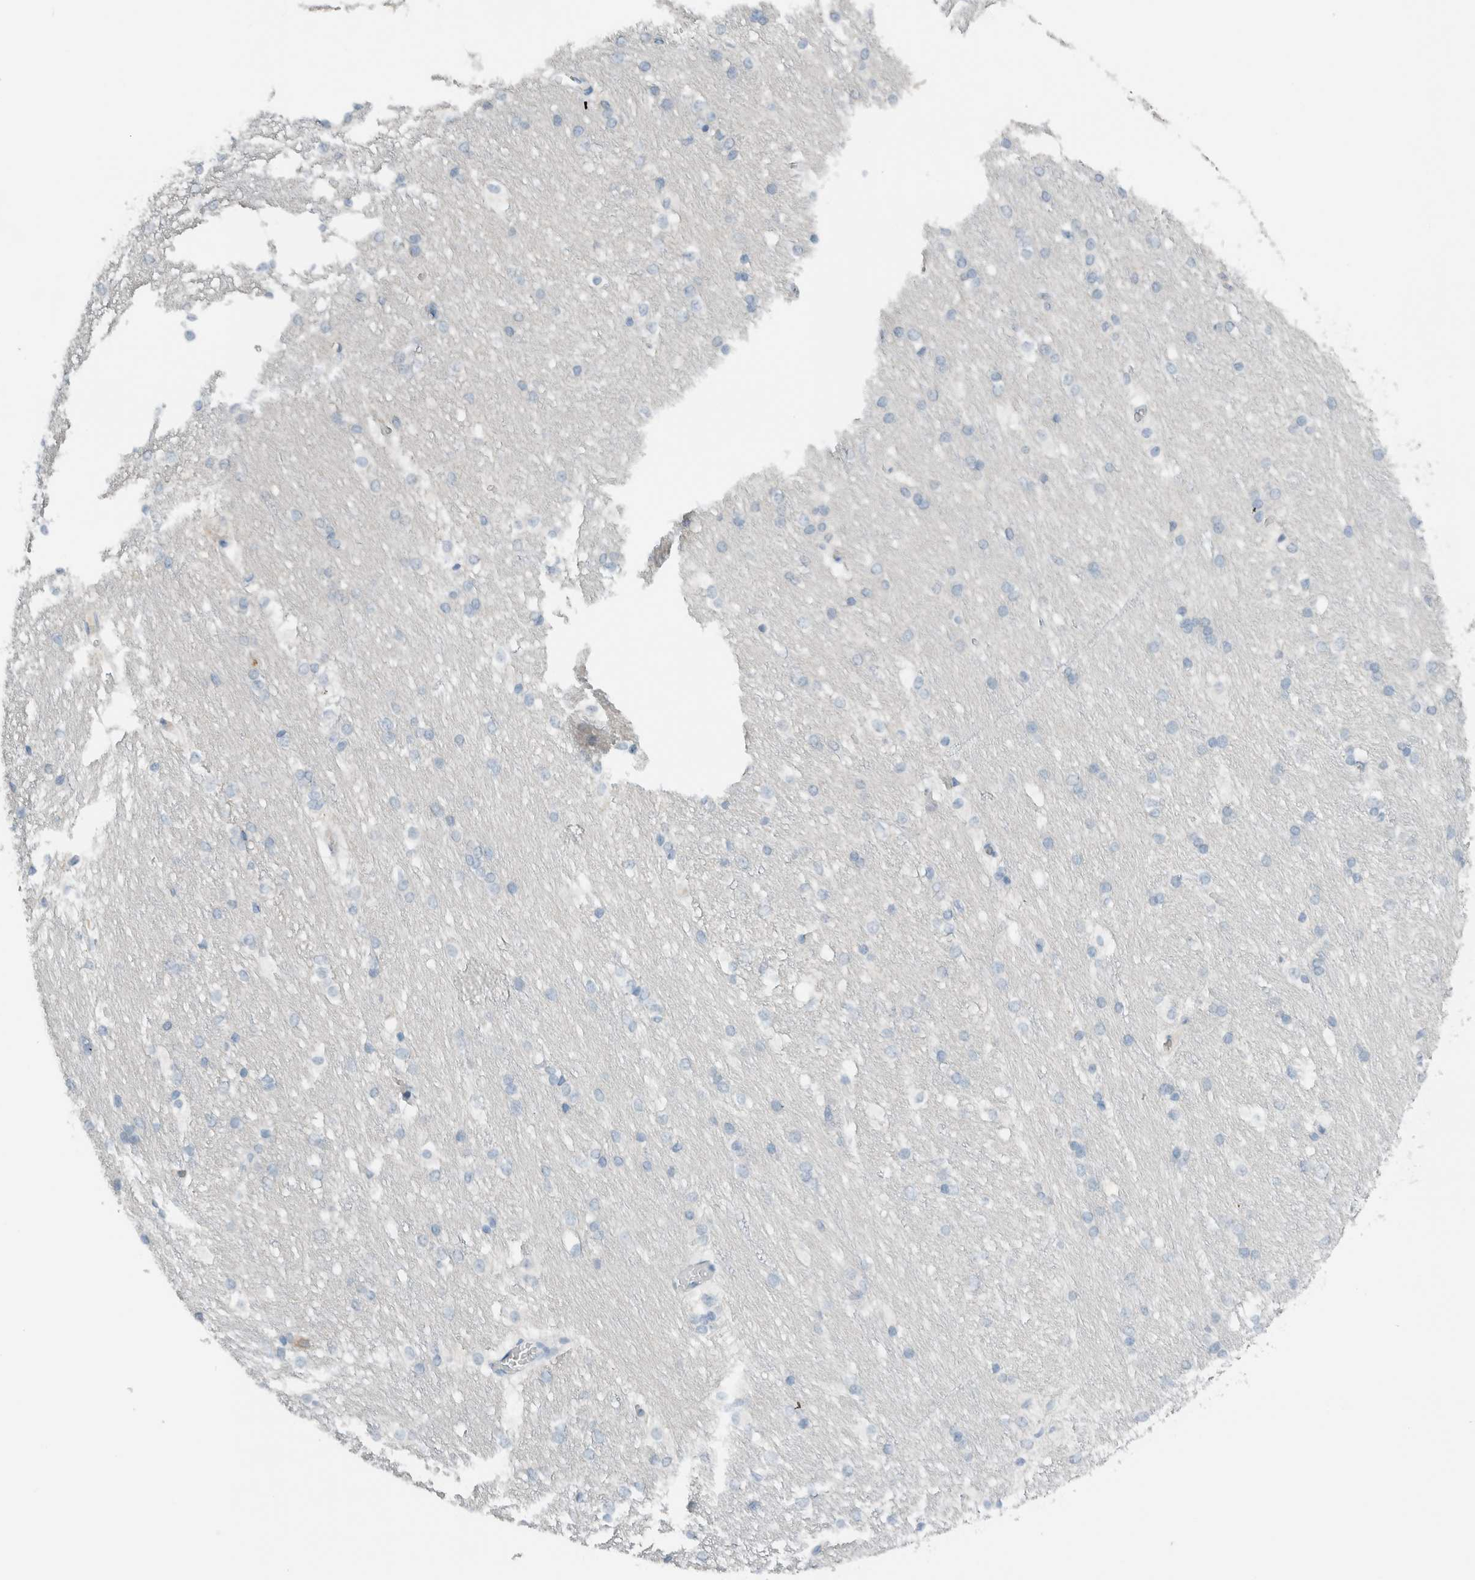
{"staining": {"intensity": "negative", "quantity": "none", "location": "none"}, "tissue": "caudate", "cell_type": "Glial cells", "image_type": "normal", "snomed": [{"axis": "morphology", "description": "Normal tissue, NOS"}, {"axis": "topography", "description": "Lateral ventricle wall"}], "caption": "Caudate was stained to show a protein in brown. There is no significant positivity in glial cells. Nuclei are stained in blue.", "gene": "DUOX1", "patient": {"sex": "female", "age": 19}}